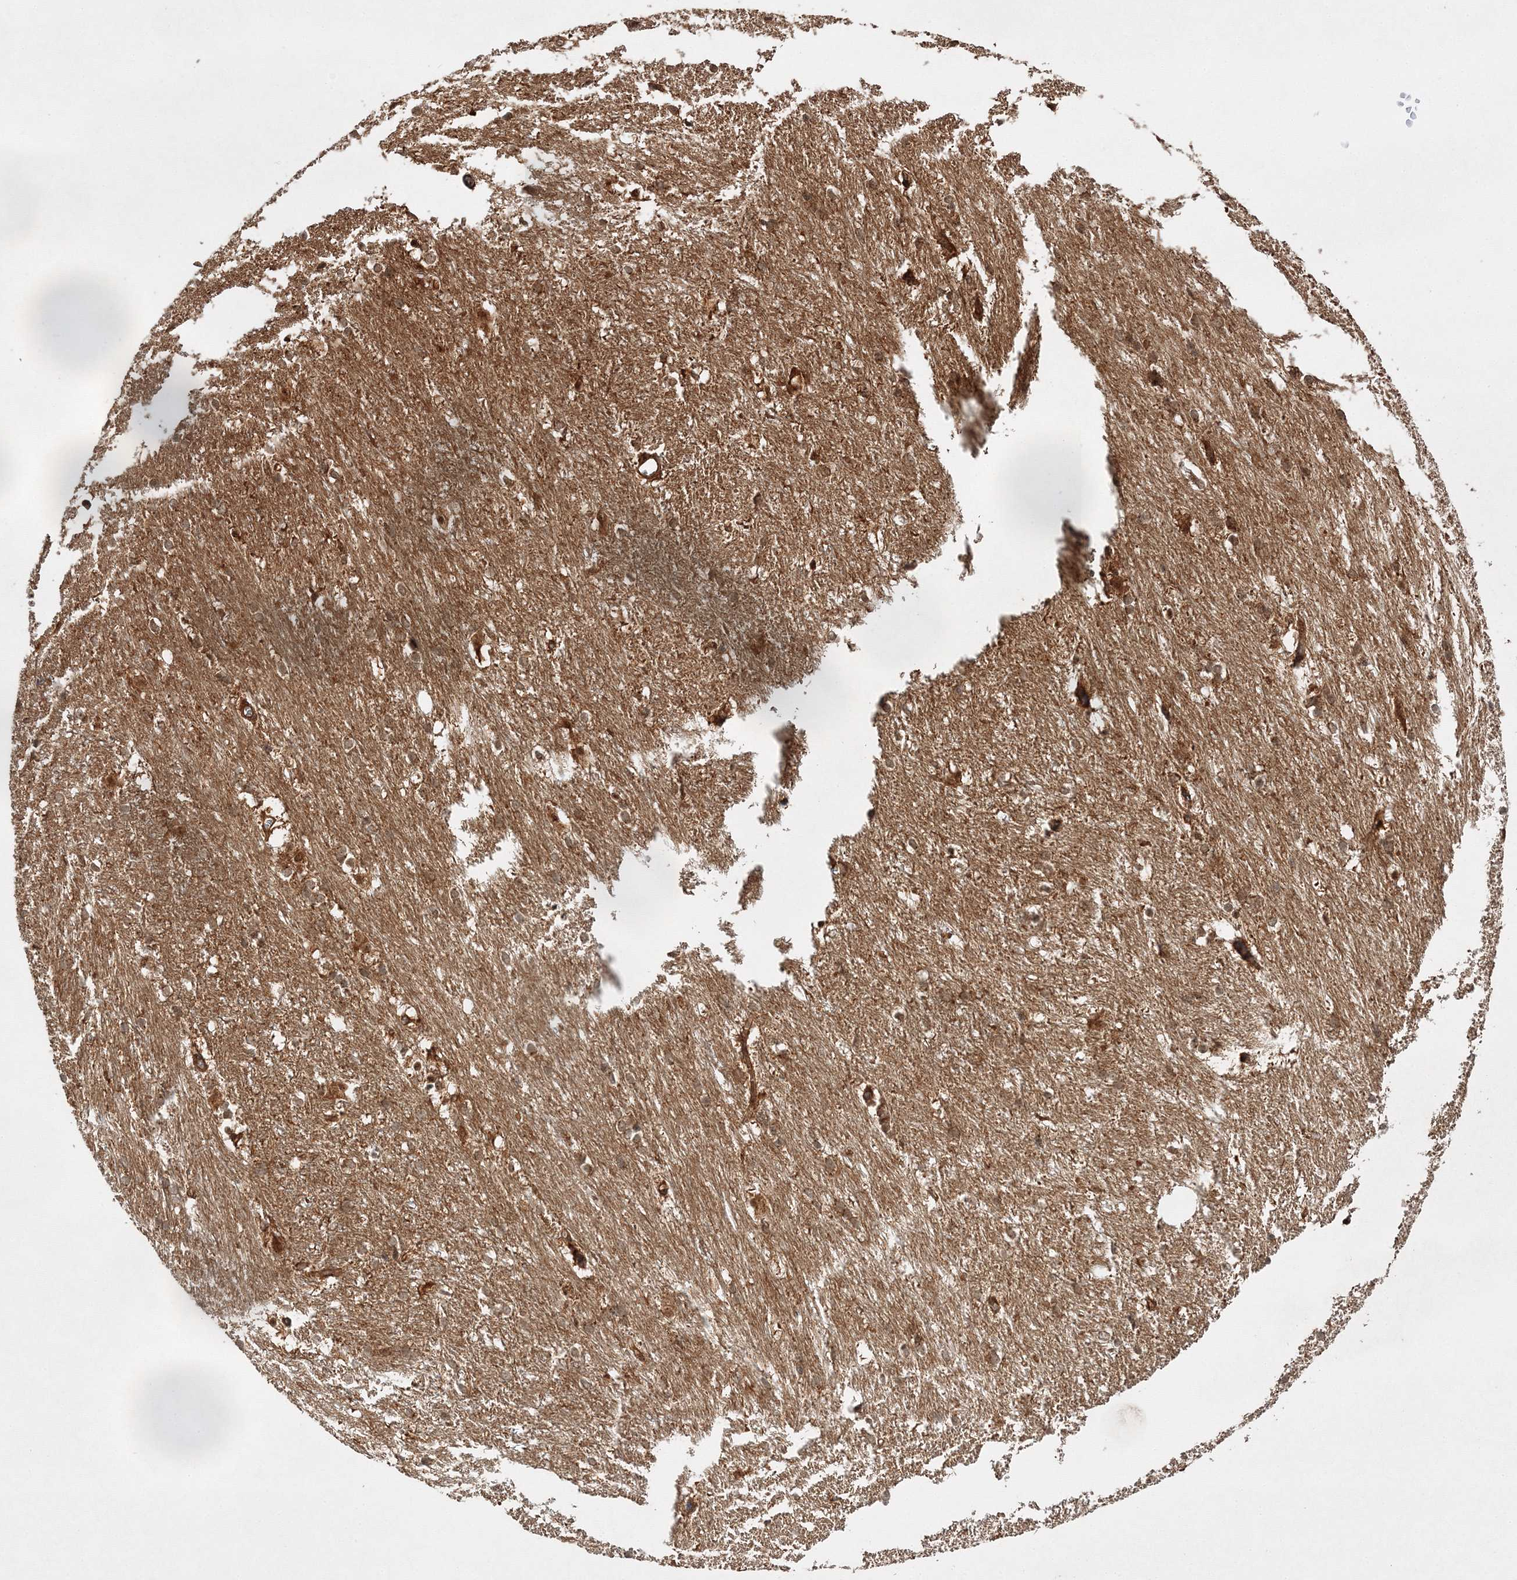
{"staining": {"intensity": "moderate", "quantity": "25%-75%", "location": "cytoplasmic/membranous"}, "tissue": "caudate", "cell_type": "Glial cells", "image_type": "normal", "snomed": [{"axis": "morphology", "description": "Normal tissue, NOS"}, {"axis": "topography", "description": "Lateral ventricle wall"}], "caption": "Protein staining of benign caudate displays moderate cytoplasmic/membranous expression in about 25%-75% of glial cells. The staining is performed using DAB (3,3'-diaminobenzidine) brown chromogen to label protein expression. The nuclei are counter-stained blue using hematoxylin.", "gene": "WDR37", "patient": {"sex": "female", "age": 19}}